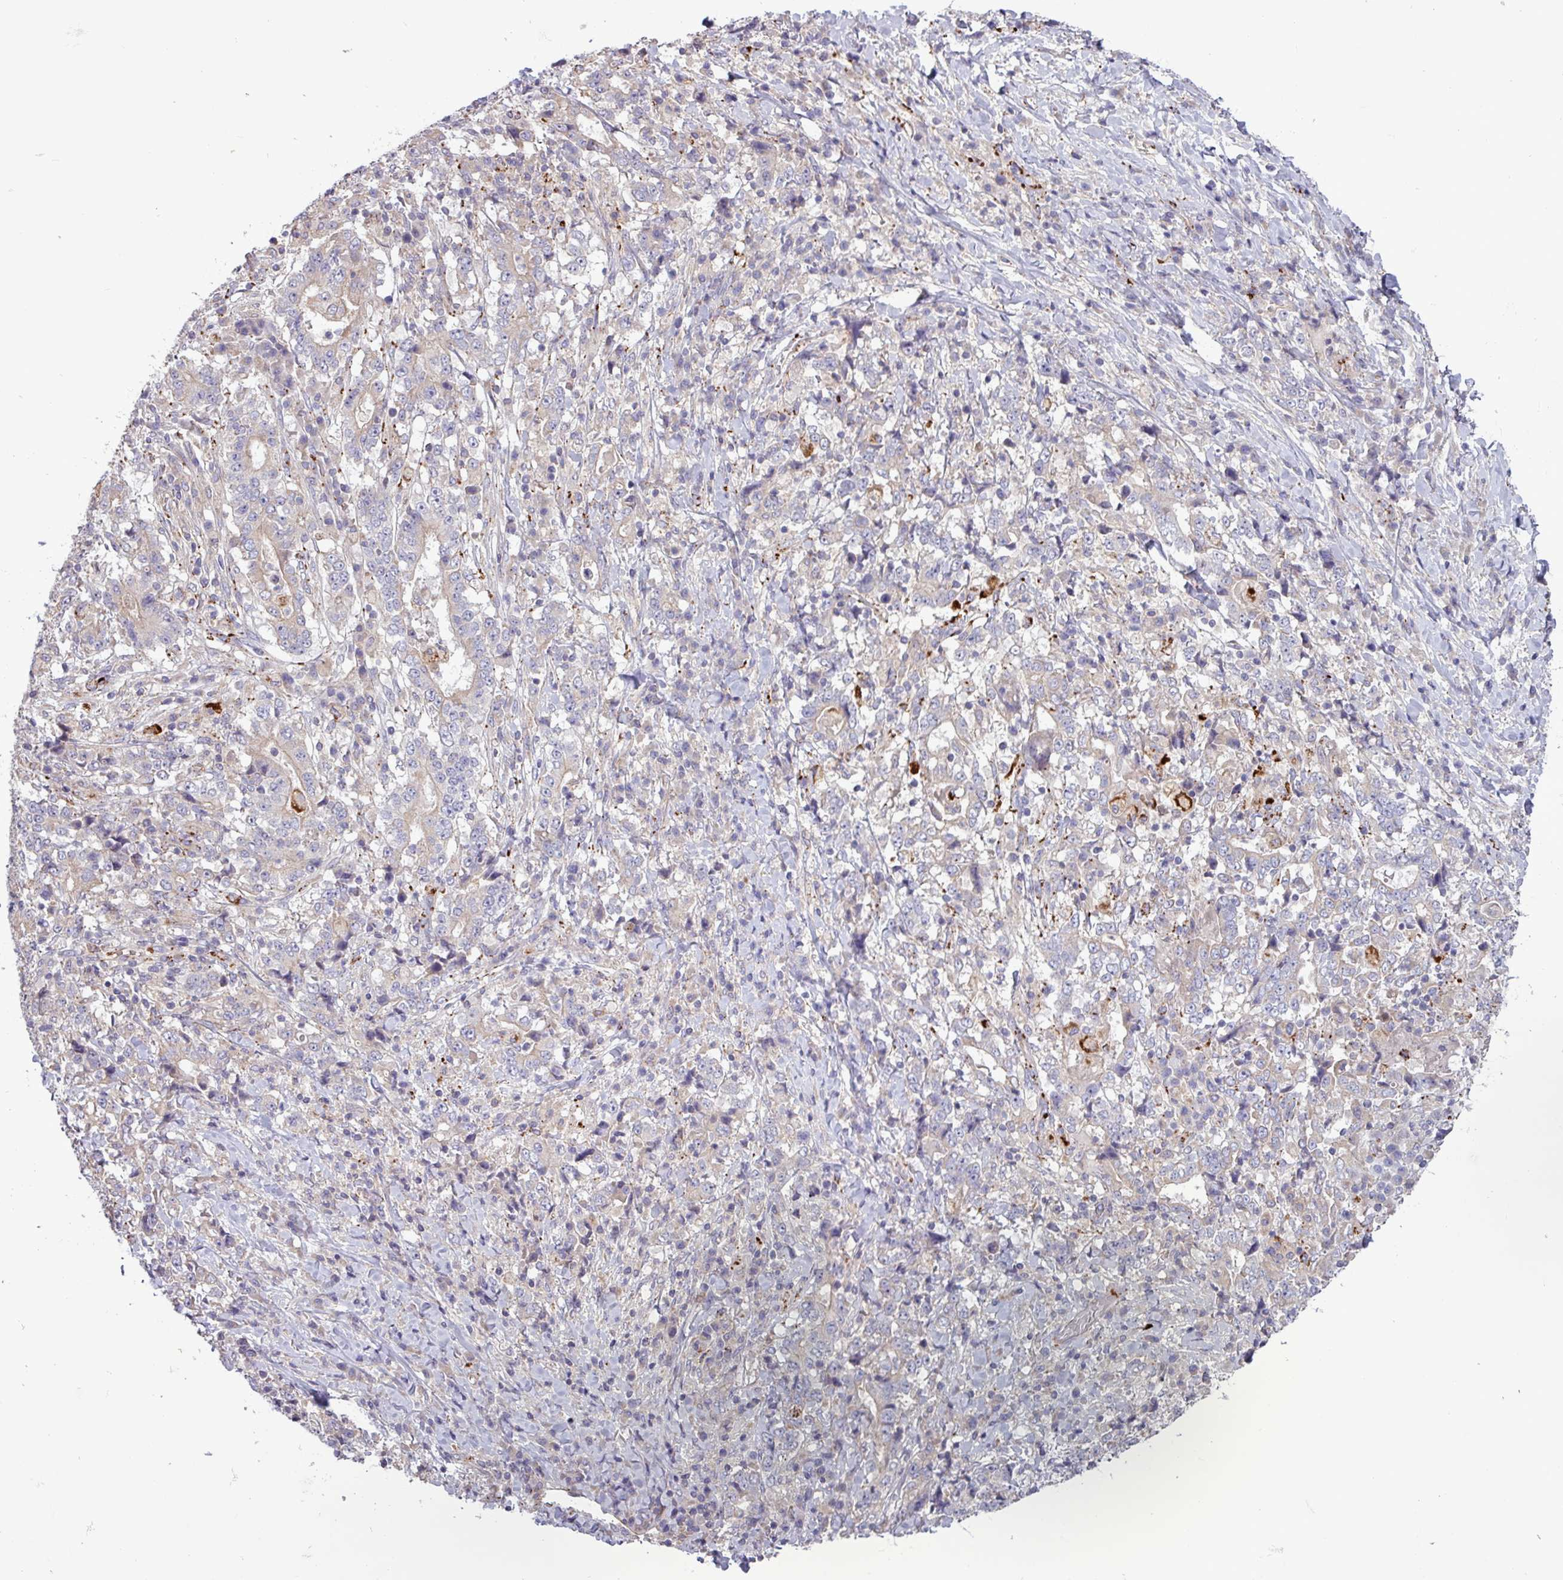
{"staining": {"intensity": "strong", "quantity": "<25%", "location": "cytoplasmic/membranous"}, "tissue": "stomach cancer", "cell_type": "Tumor cells", "image_type": "cancer", "snomed": [{"axis": "morphology", "description": "Normal tissue, NOS"}, {"axis": "morphology", "description": "Adenocarcinoma, NOS"}, {"axis": "topography", "description": "Stomach, upper"}, {"axis": "topography", "description": "Stomach"}], "caption": "A medium amount of strong cytoplasmic/membranous expression is present in approximately <25% of tumor cells in stomach adenocarcinoma tissue. (brown staining indicates protein expression, while blue staining denotes nuclei).", "gene": "PLIN2", "patient": {"sex": "male", "age": 59}}